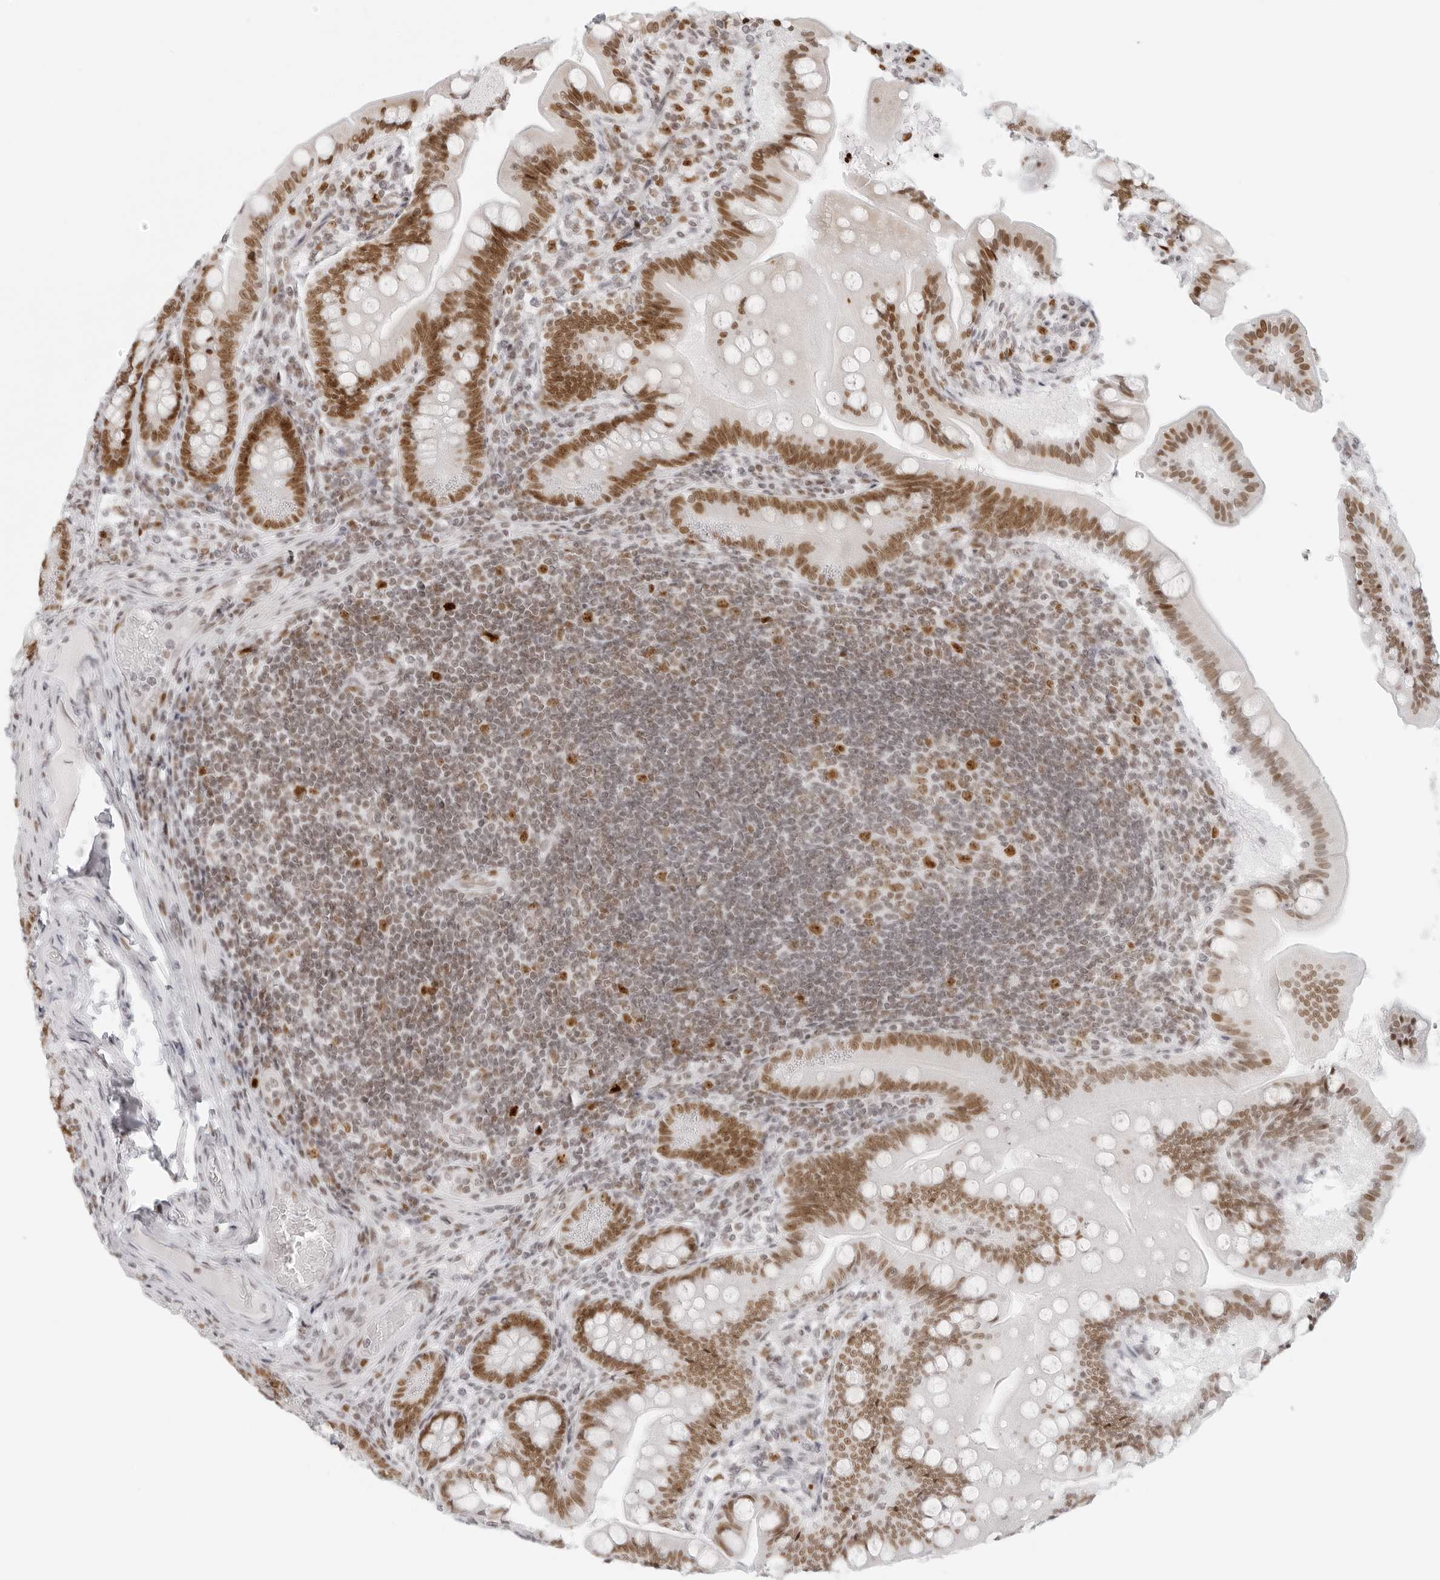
{"staining": {"intensity": "moderate", "quantity": ">75%", "location": "nuclear"}, "tissue": "small intestine", "cell_type": "Glandular cells", "image_type": "normal", "snomed": [{"axis": "morphology", "description": "Normal tissue, NOS"}, {"axis": "topography", "description": "Small intestine"}], "caption": "A brown stain shows moderate nuclear expression of a protein in glandular cells of unremarkable small intestine. The staining is performed using DAB (3,3'-diaminobenzidine) brown chromogen to label protein expression. The nuclei are counter-stained blue using hematoxylin.", "gene": "RCC1", "patient": {"sex": "male", "age": 7}}